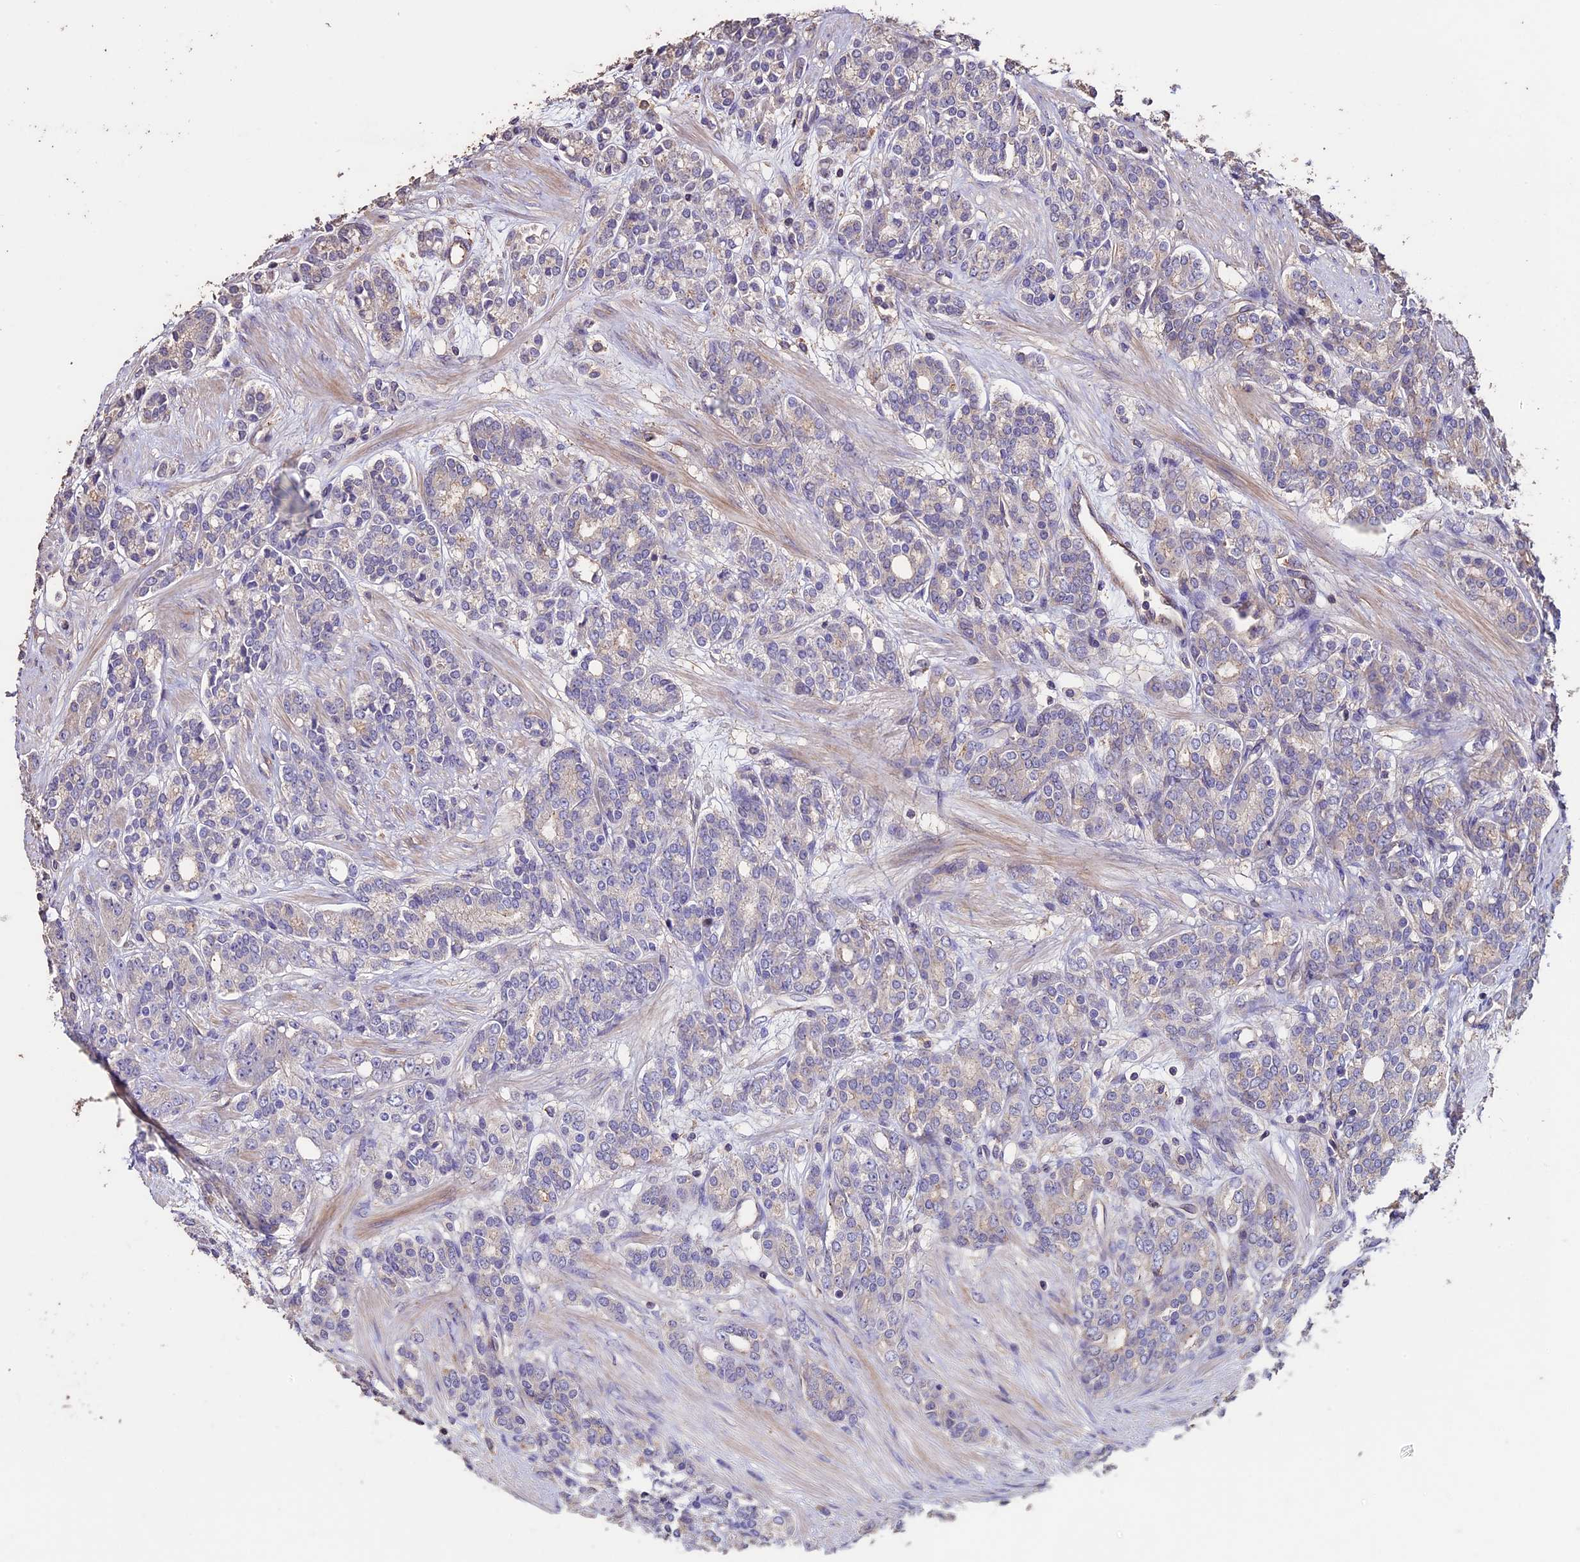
{"staining": {"intensity": "negative", "quantity": "none", "location": "none"}, "tissue": "prostate cancer", "cell_type": "Tumor cells", "image_type": "cancer", "snomed": [{"axis": "morphology", "description": "Adenocarcinoma, High grade"}, {"axis": "topography", "description": "Prostate"}], "caption": "The immunohistochemistry (IHC) image has no significant positivity in tumor cells of prostate cancer tissue. Nuclei are stained in blue.", "gene": "USB1", "patient": {"sex": "male", "age": 62}}